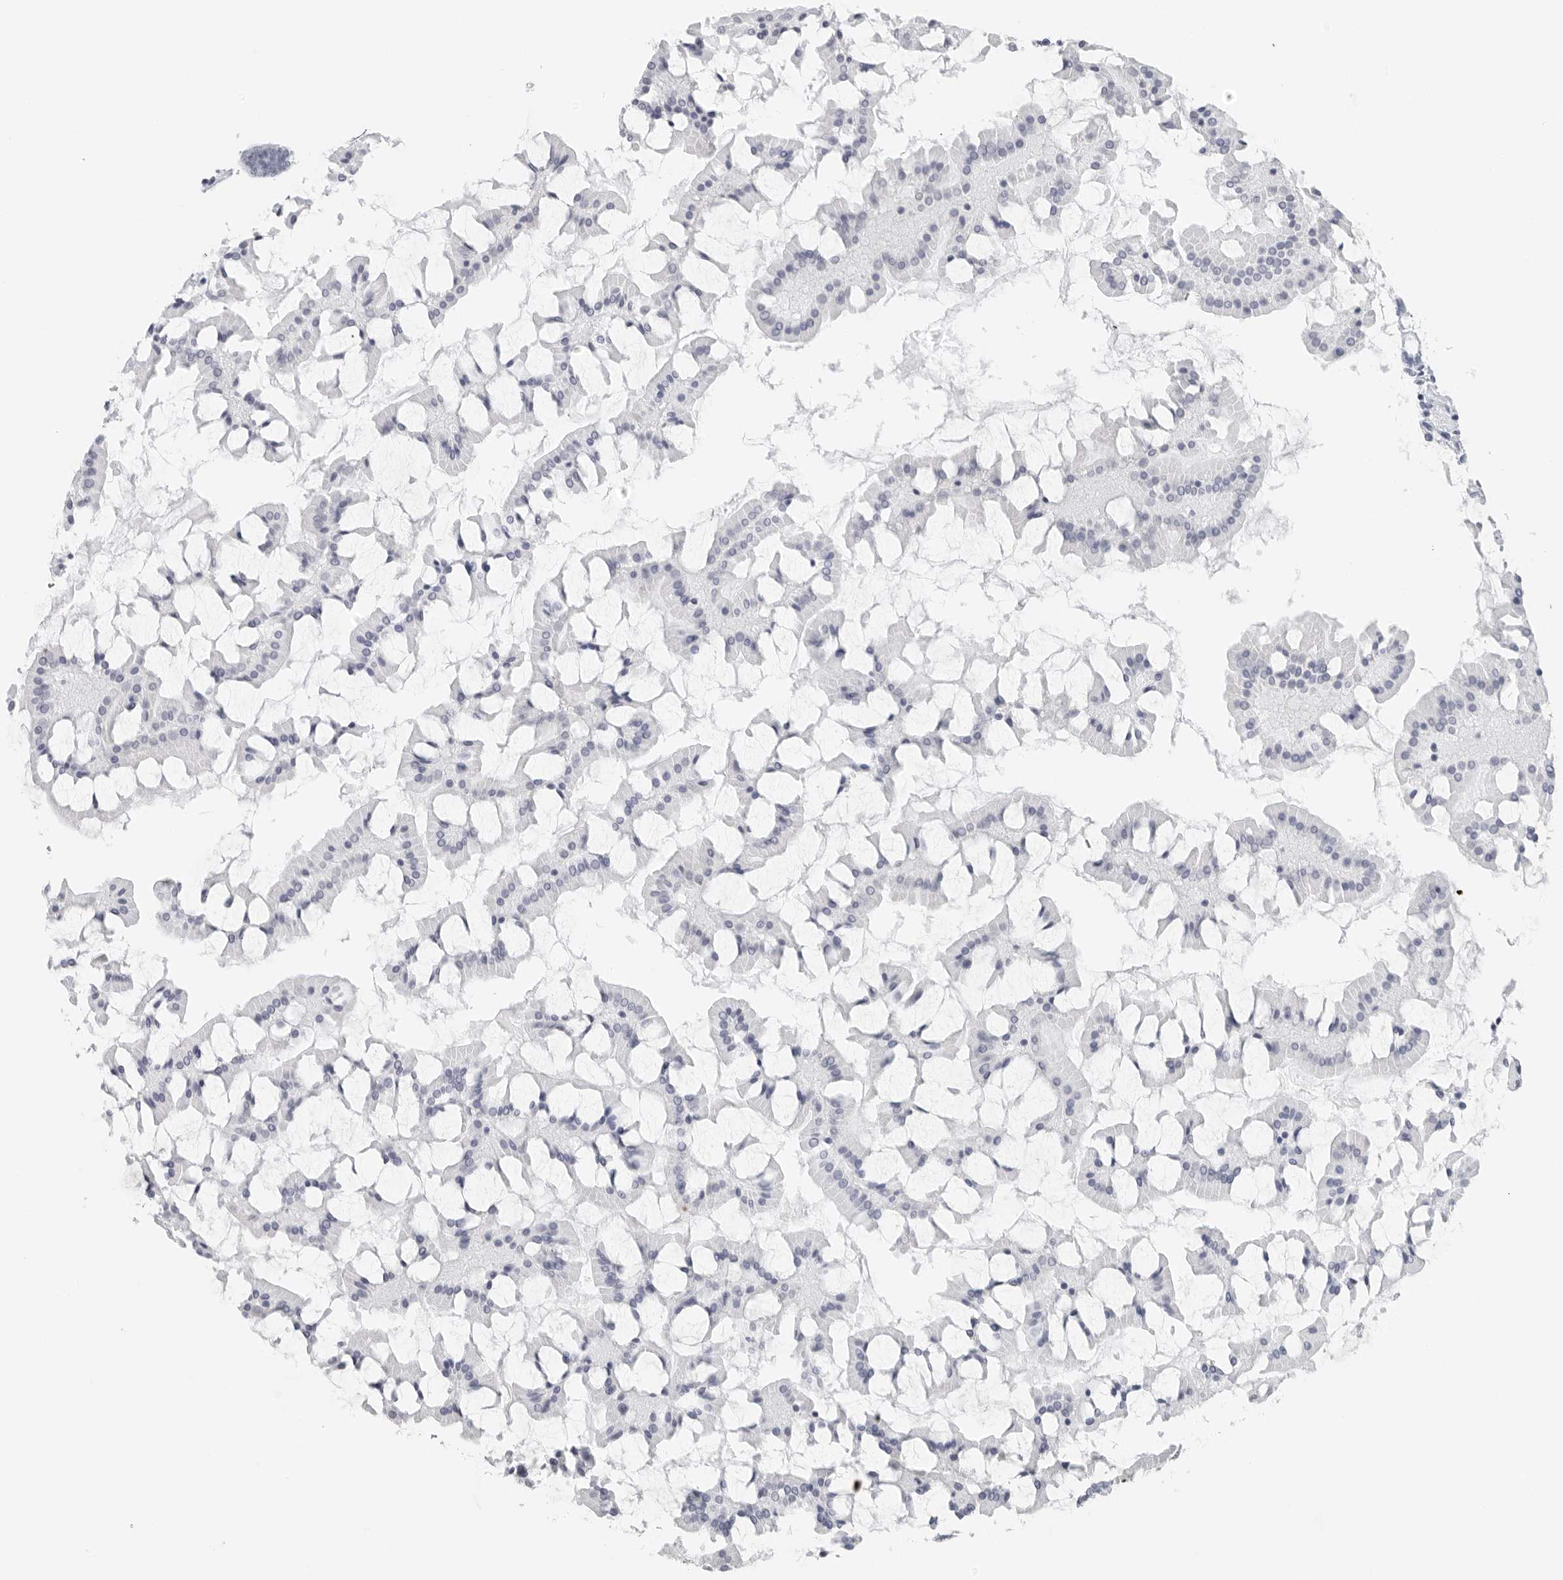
{"staining": {"intensity": "negative", "quantity": "none", "location": "none"}, "tissue": "small intestine", "cell_type": "Glandular cells", "image_type": "normal", "snomed": [{"axis": "morphology", "description": "Normal tissue, NOS"}, {"axis": "topography", "description": "Small intestine"}], "caption": "This is a micrograph of IHC staining of unremarkable small intestine, which shows no staining in glandular cells. (Brightfield microscopy of DAB immunohistochemistry (IHC) at high magnification).", "gene": "CST1", "patient": {"sex": "male", "age": 41}}